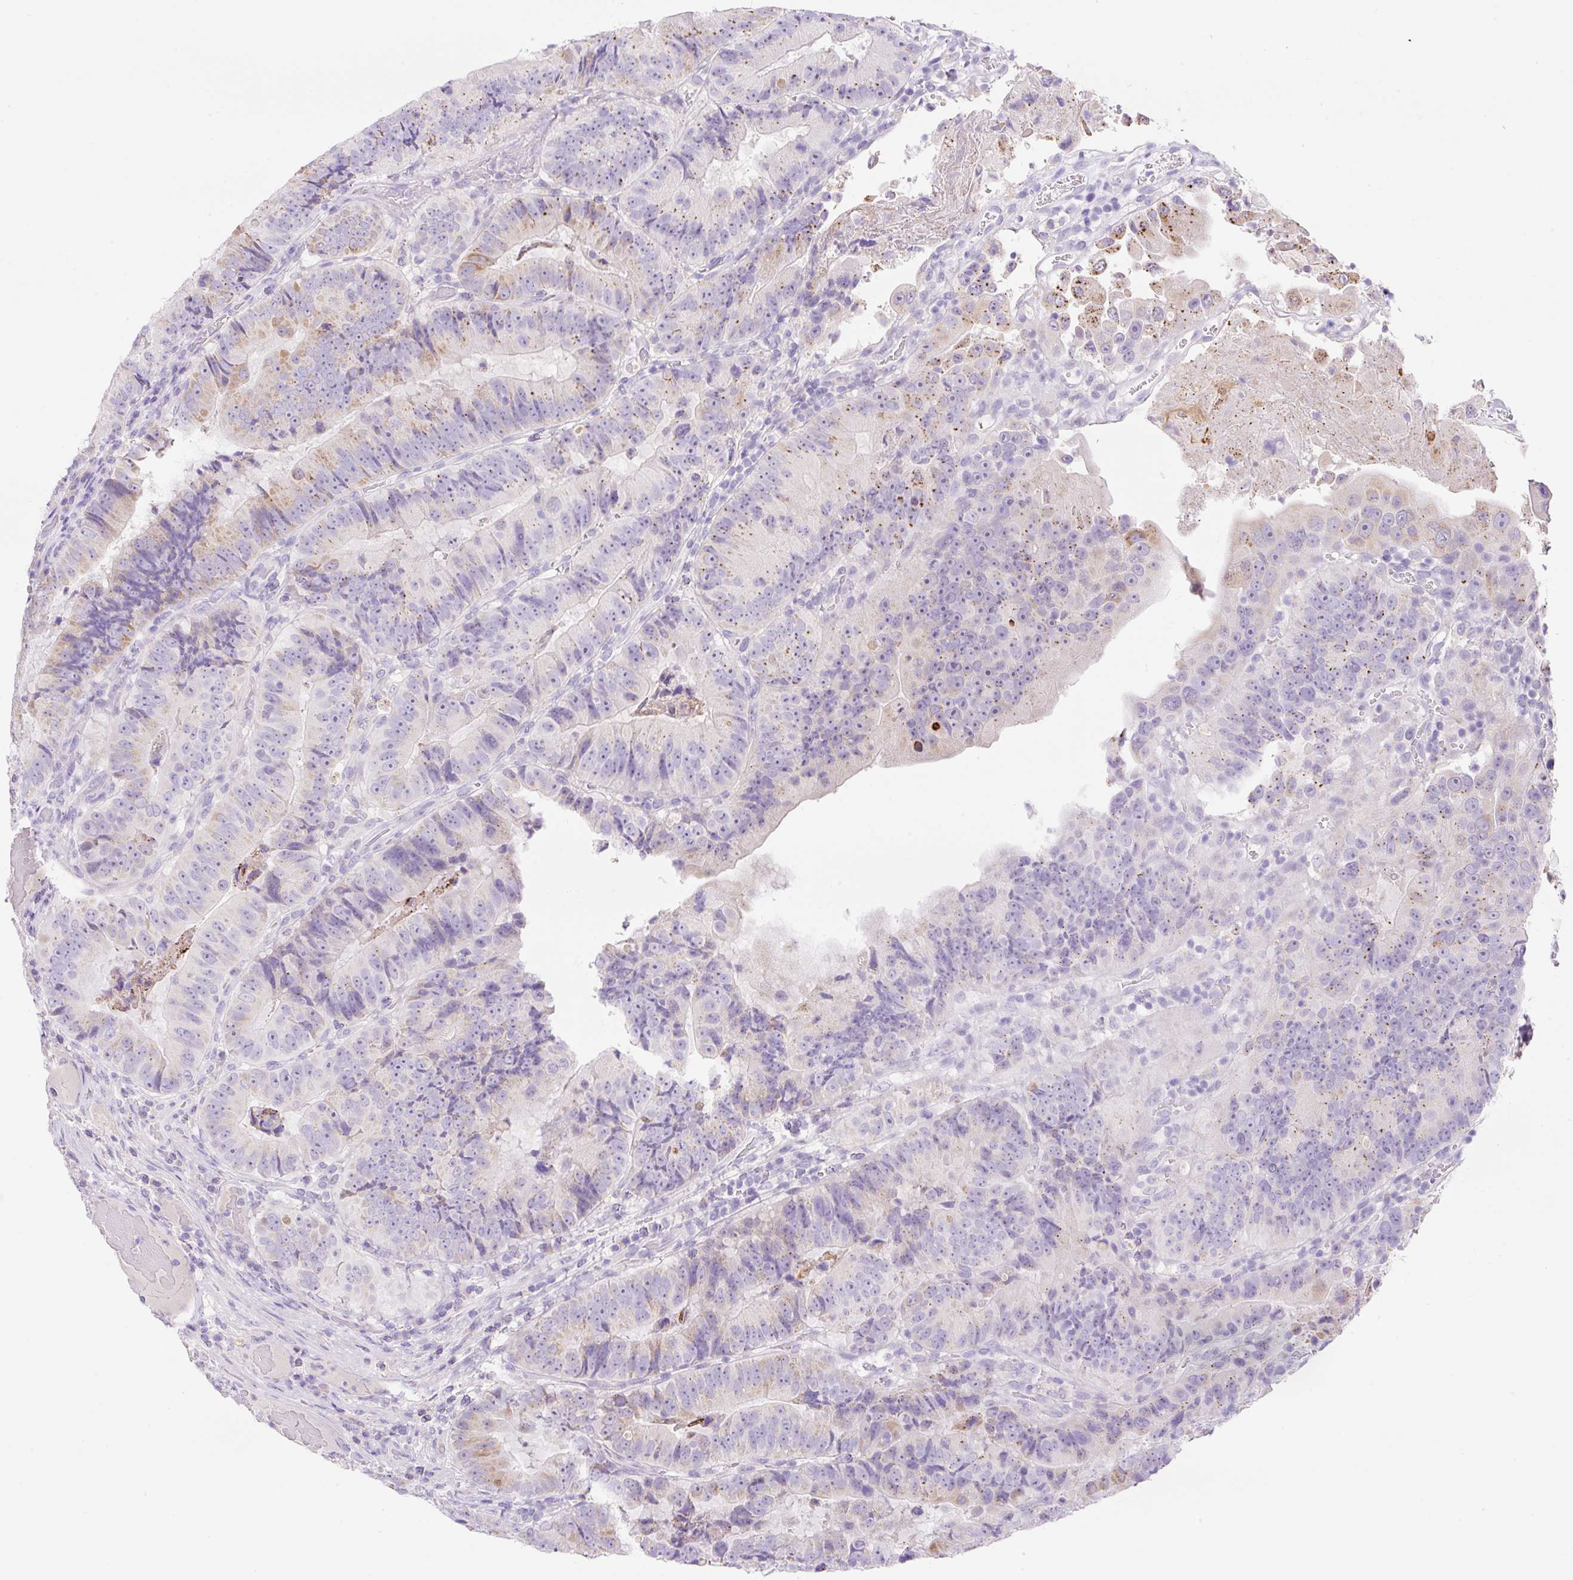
{"staining": {"intensity": "moderate", "quantity": "<25%", "location": "cytoplasmic/membranous"}, "tissue": "colorectal cancer", "cell_type": "Tumor cells", "image_type": "cancer", "snomed": [{"axis": "morphology", "description": "Adenocarcinoma, NOS"}, {"axis": "topography", "description": "Colon"}], "caption": "A brown stain highlights moderate cytoplasmic/membranous positivity of a protein in human colorectal cancer (adenocarcinoma) tumor cells. (brown staining indicates protein expression, while blue staining denotes nuclei).", "gene": "NDST3", "patient": {"sex": "female", "age": 86}}